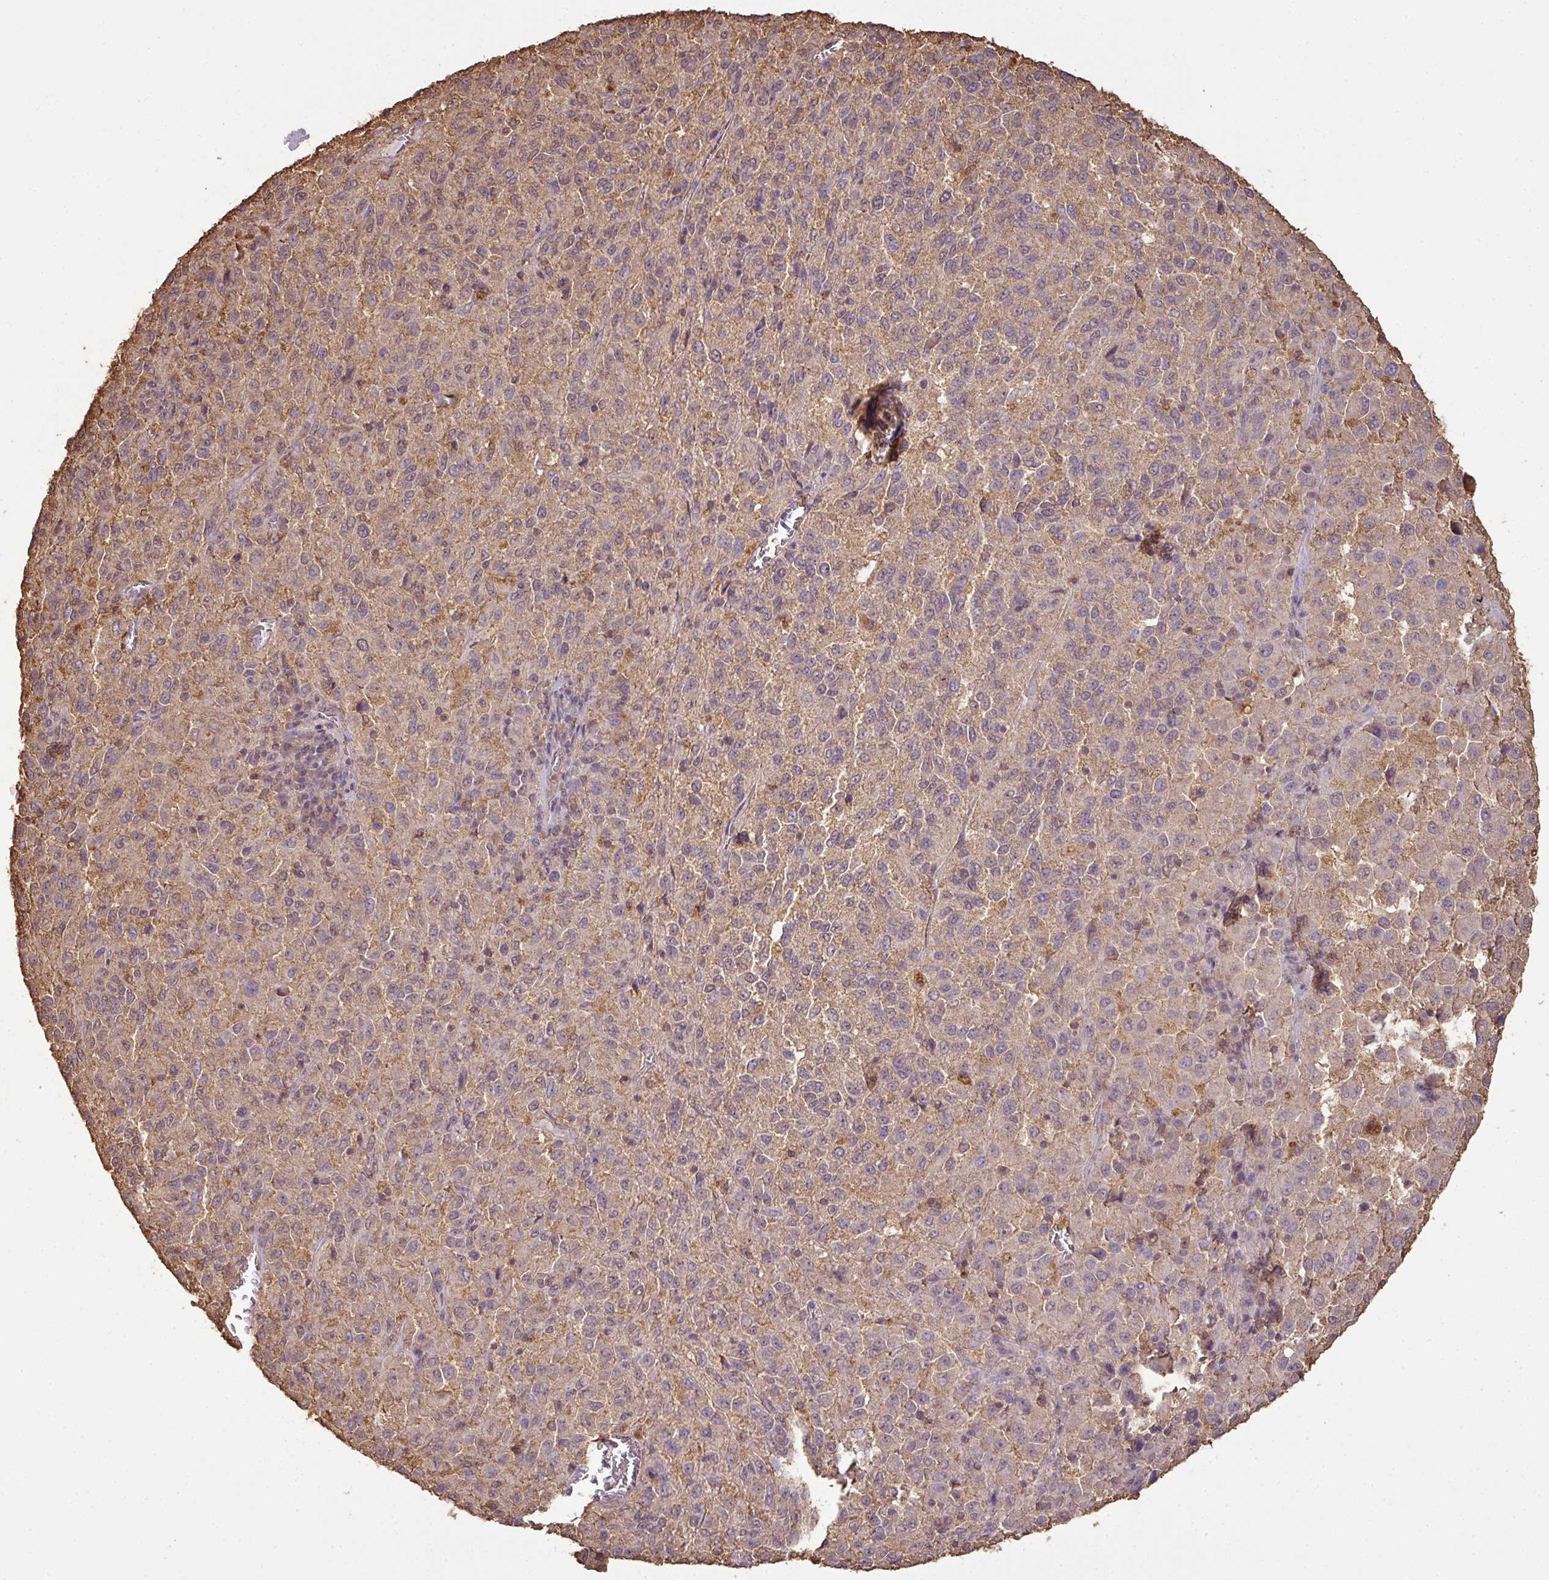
{"staining": {"intensity": "weak", "quantity": "25%-75%", "location": "cytoplasmic/membranous"}, "tissue": "melanoma", "cell_type": "Tumor cells", "image_type": "cancer", "snomed": [{"axis": "morphology", "description": "Malignant melanoma, Metastatic site"}, {"axis": "topography", "description": "Lung"}], "caption": "Immunohistochemical staining of human malignant melanoma (metastatic site) shows low levels of weak cytoplasmic/membranous protein positivity in about 25%-75% of tumor cells.", "gene": "ATAT1", "patient": {"sex": "male", "age": 64}}